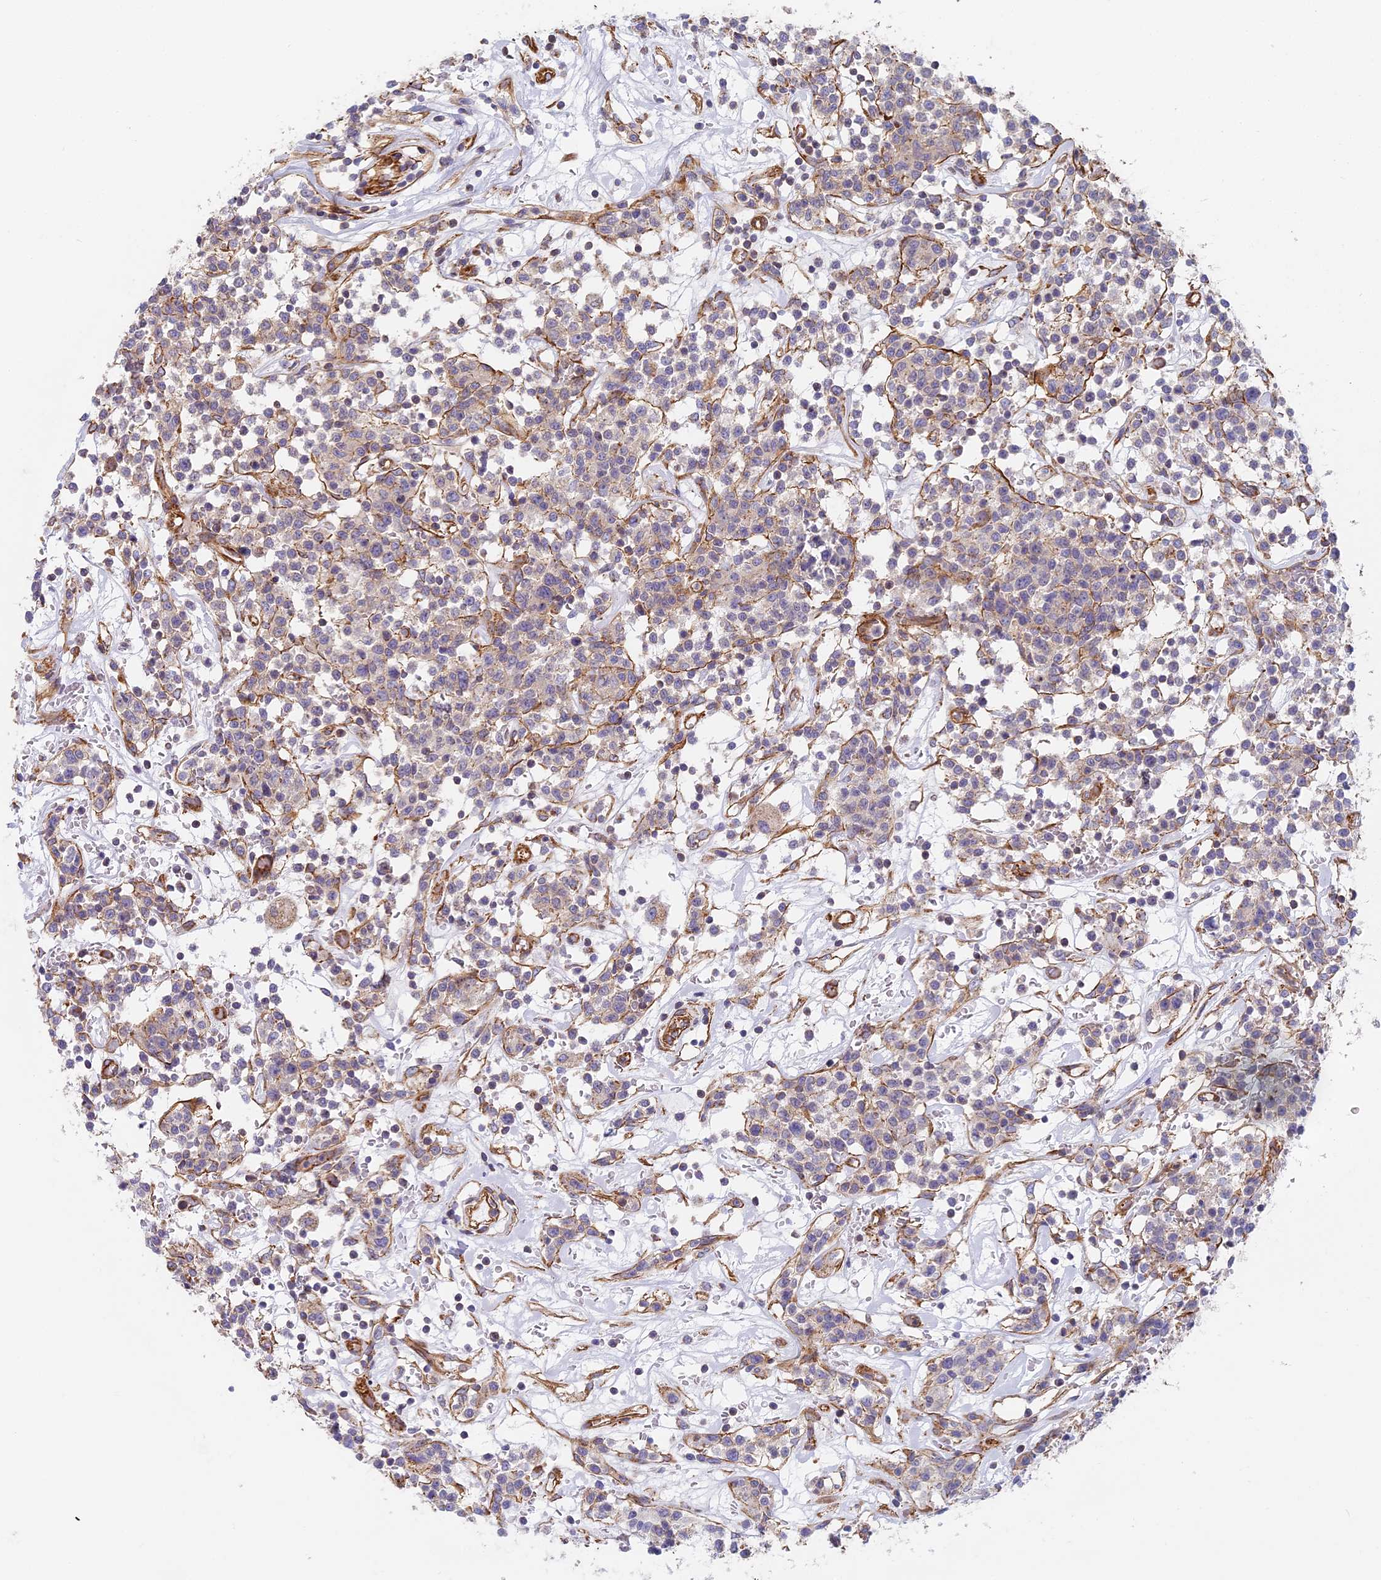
{"staining": {"intensity": "negative", "quantity": "none", "location": "none"}, "tissue": "lymphoma", "cell_type": "Tumor cells", "image_type": "cancer", "snomed": [{"axis": "morphology", "description": "Malignant lymphoma, non-Hodgkin's type, Low grade"}, {"axis": "topography", "description": "Small intestine"}], "caption": "Micrograph shows no significant protein expression in tumor cells of lymphoma.", "gene": "DDA1", "patient": {"sex": "female", "age": 59}}